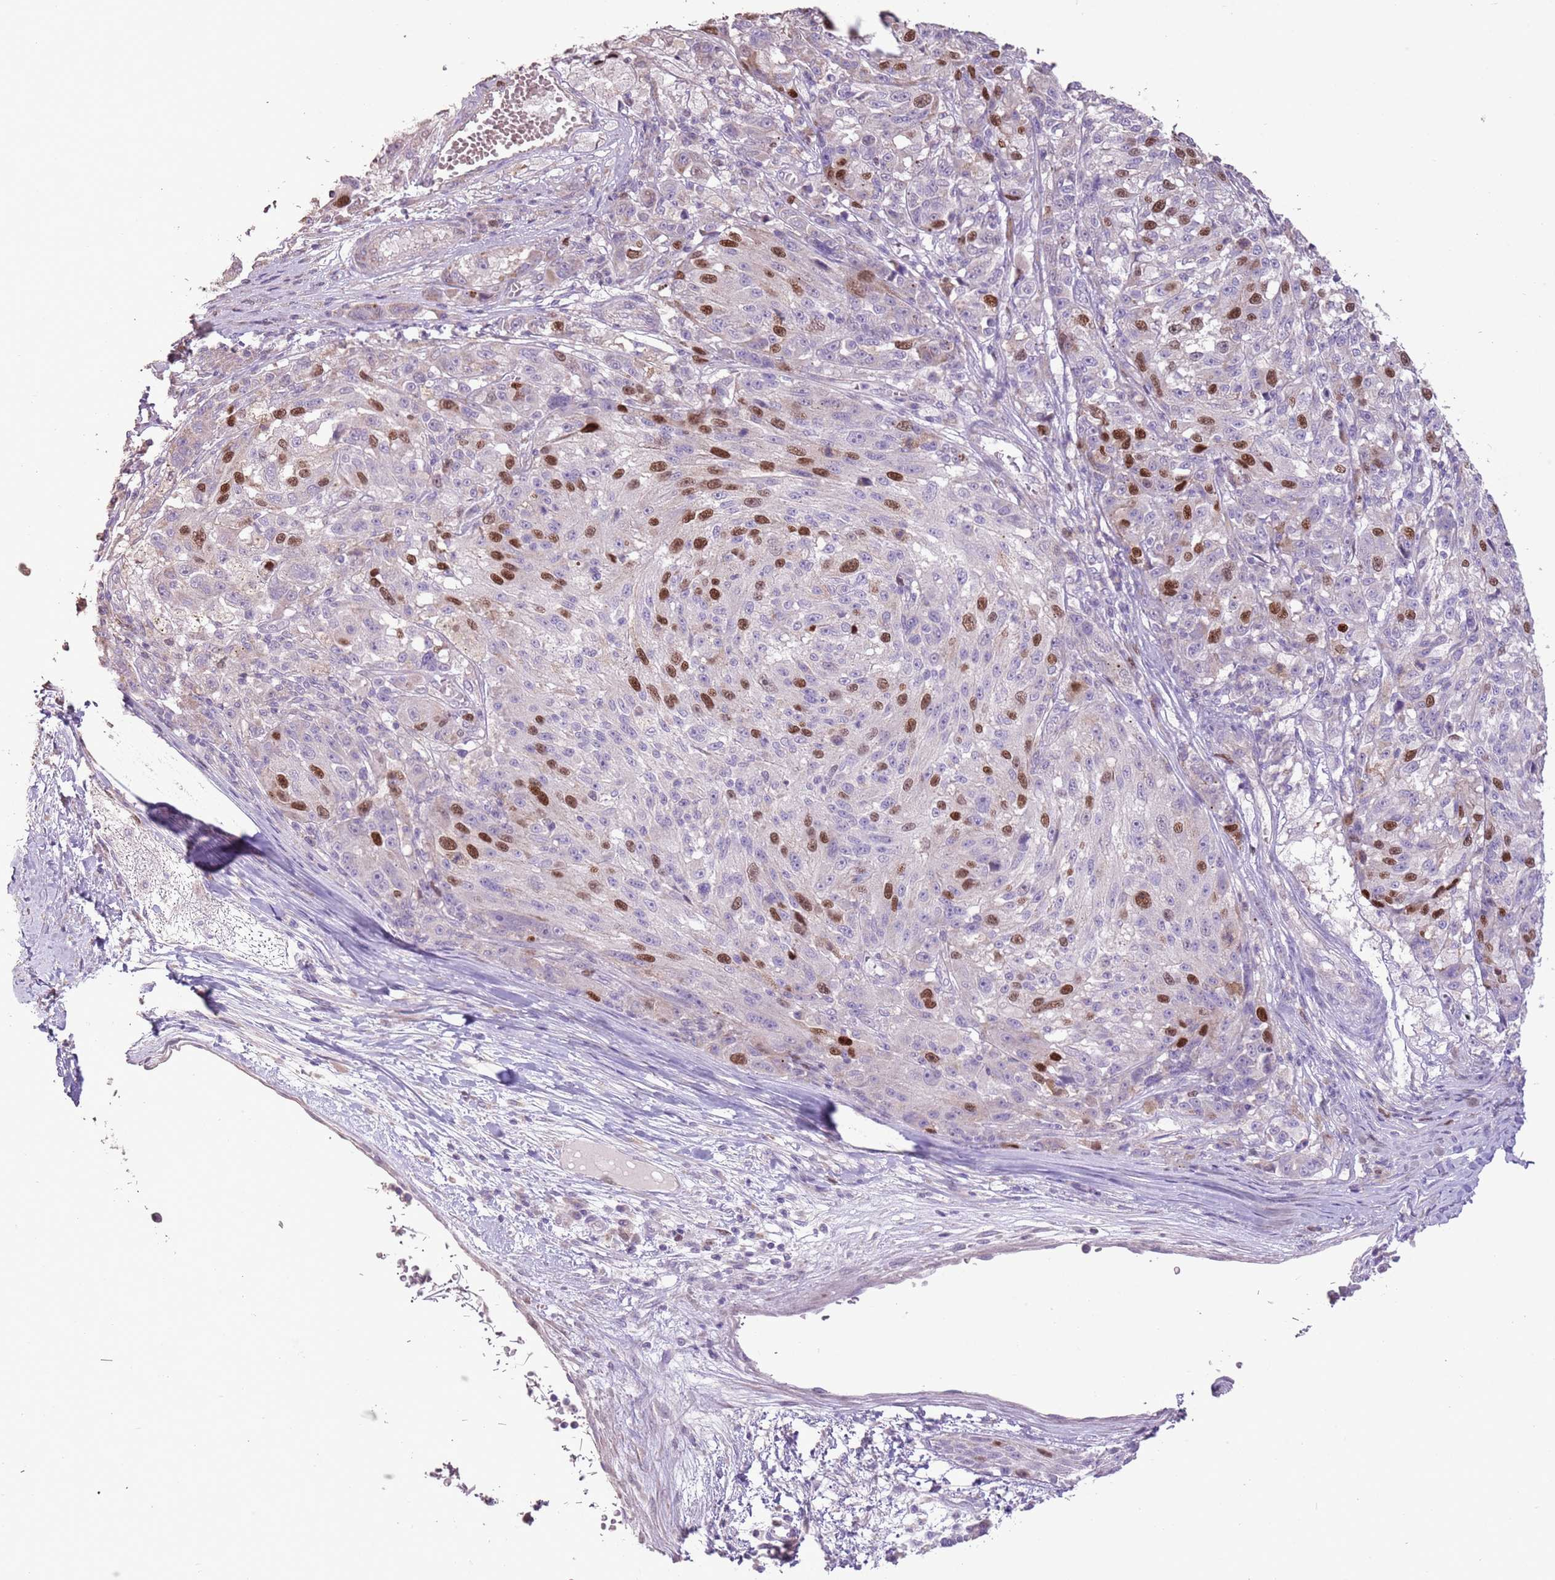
{"staining": {"intensity": "strong", "quantity": "25%-75%", "location": "nuclear"}, "tissue": "melanoma", "cell_type": "Tumor cells", "image_type": "cancer", "snomed": [{"axis": "morphology", "description": "Malignant melanoma, NOS"}, {"axis": "topography", "description": "Skin"}], "caption": "Immunohistochemical staining of human melanoma exhibits strong nuclear protein positivity in about 25%-75% of tumor cells. (DAB (3,3'-diaminobenzidine) IHC, brown staining for protein, blue staining for nuclei).", "gene": "GMNN", "patient": {"sex": "male", "age": 53}}